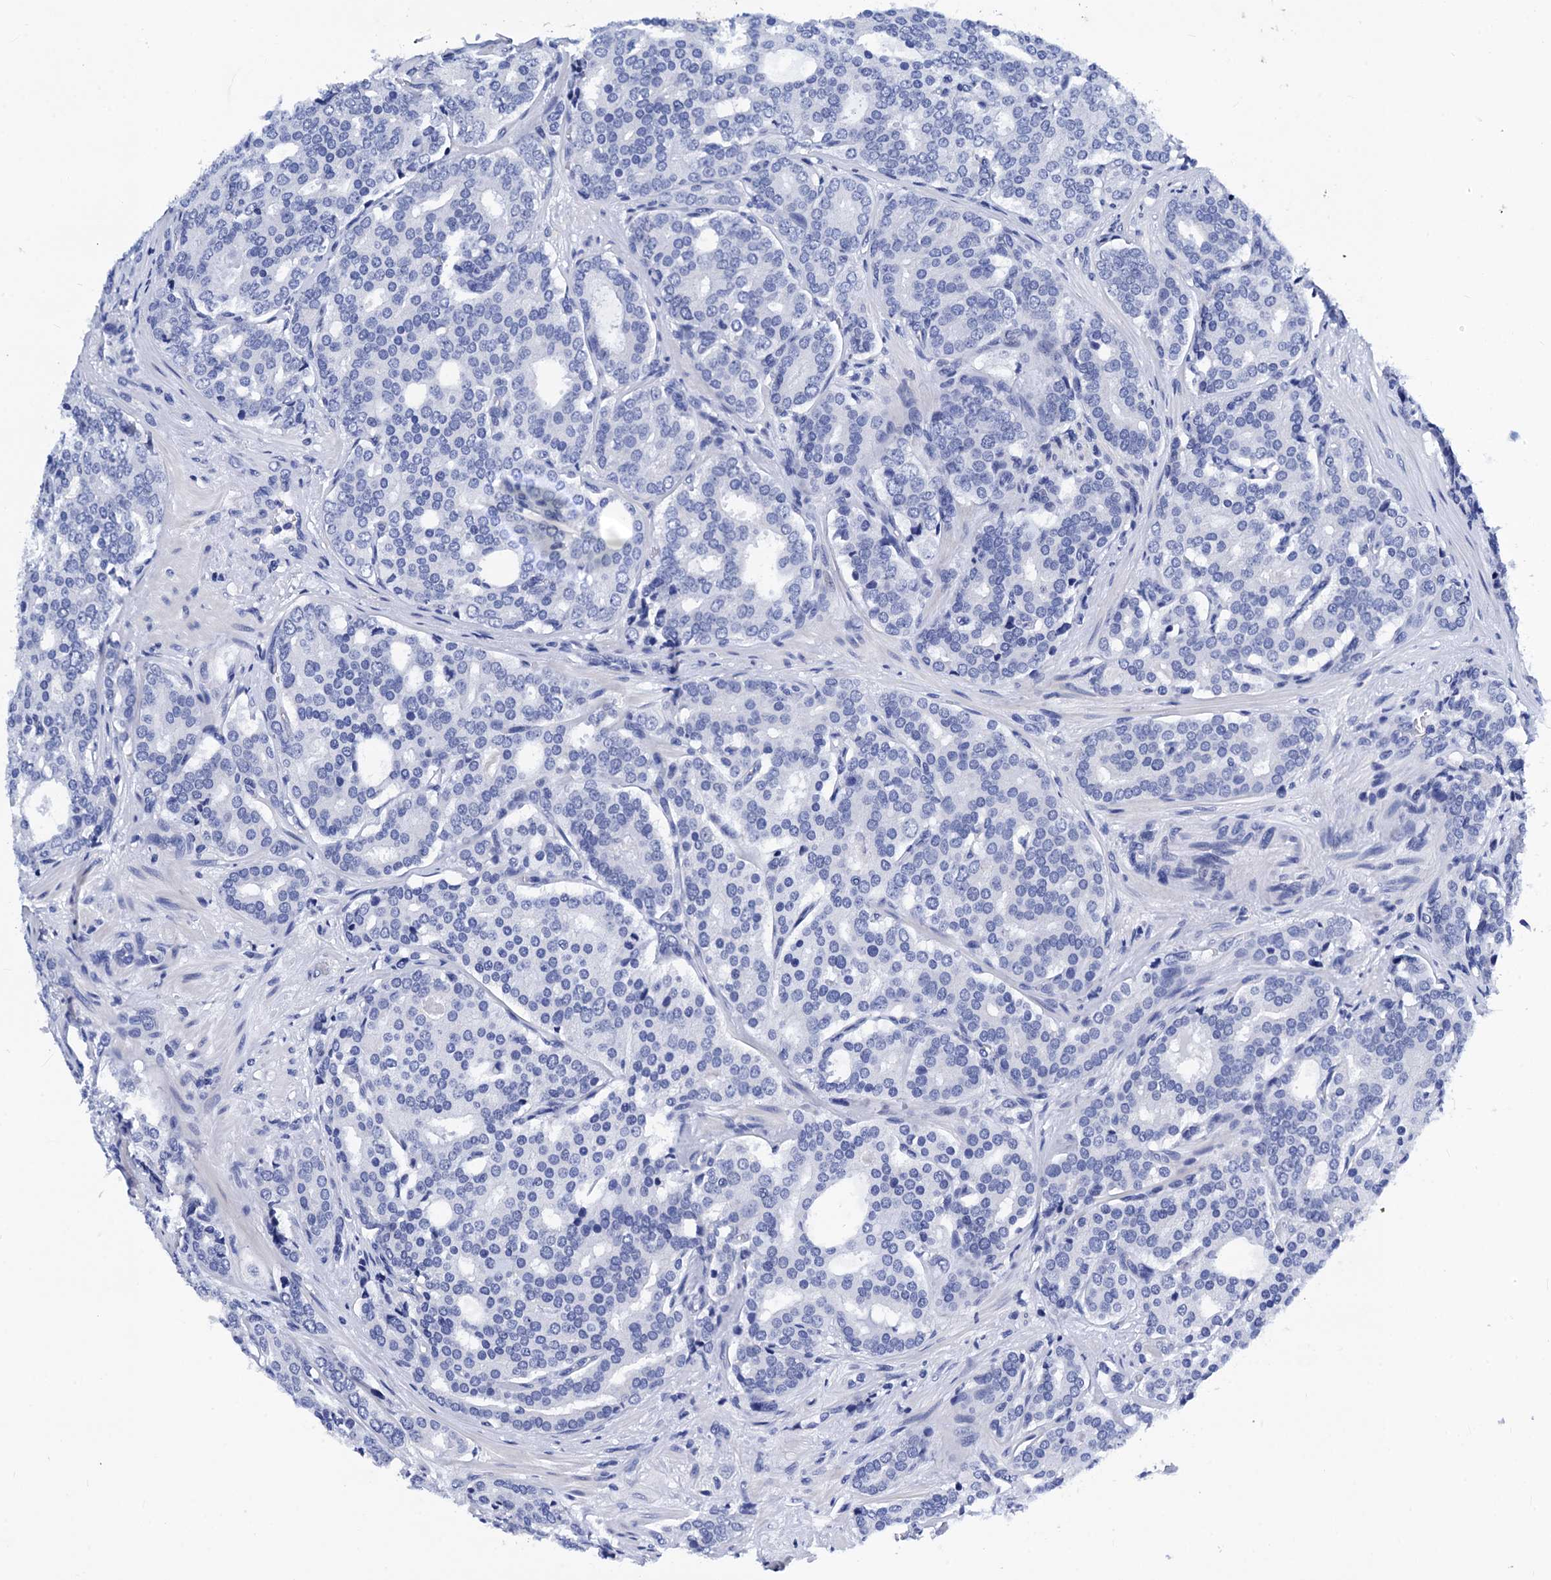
{"staining": {"intensity": "negative", "quantity": "none", "location": "none"}, "tissue": "prostate cancer", "cell_type": "Tumor cells", "image_type": "cancer", "snomed": [{"axis": "morphology", "description": "Adenocarcinoma, High grade"}, {"axis": "topography", "description": "Prostate"}], "caption": "This is an IHC photomicrograph of prostate cancer (high-grade adenocarcinoma). There is no expression in tumor cells.", "gene": "MYBPC3", "patient": {"sex": "male", "age": 63}}